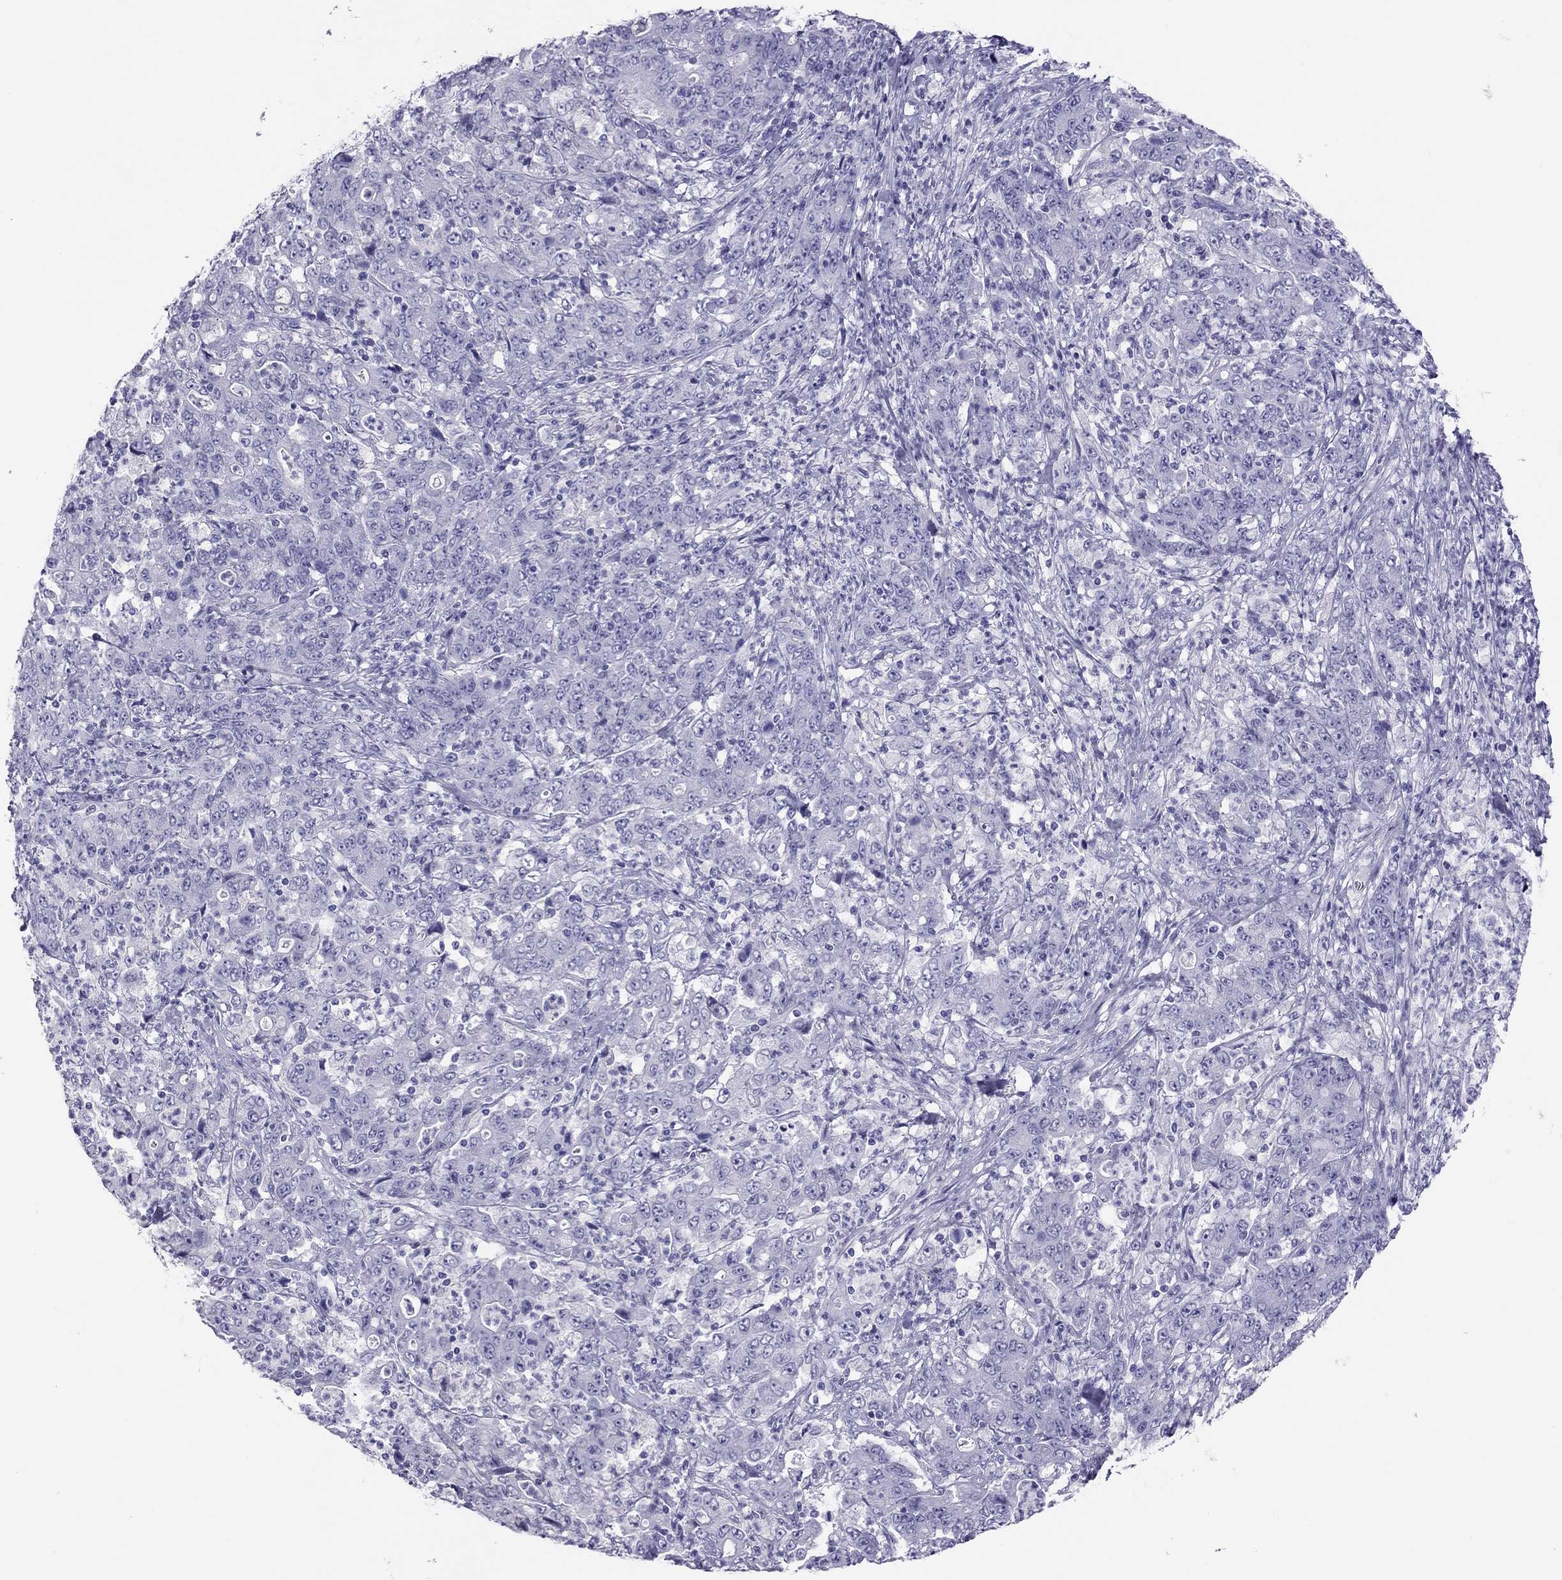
{"staining": {"intensity": "negative", "quantity": "none", "location": "none"}, "tissue": "stomach cancer", "cell_type": "Tumor cells", "image_type": "cancer", "snomed": [{"axis": "morphology", "description": "Adenocarcinoma, NOS"}, {"axis": "topography", "description": "Stomach, lower"}], "caption": "Tumor cells show no significant protein staining in stomach adenocarcinoma. (Brightfield microscopy of DAB IHC at high magnification).", "gene": "PSMB11", "patient": {"sex": "female", "age": 71}}